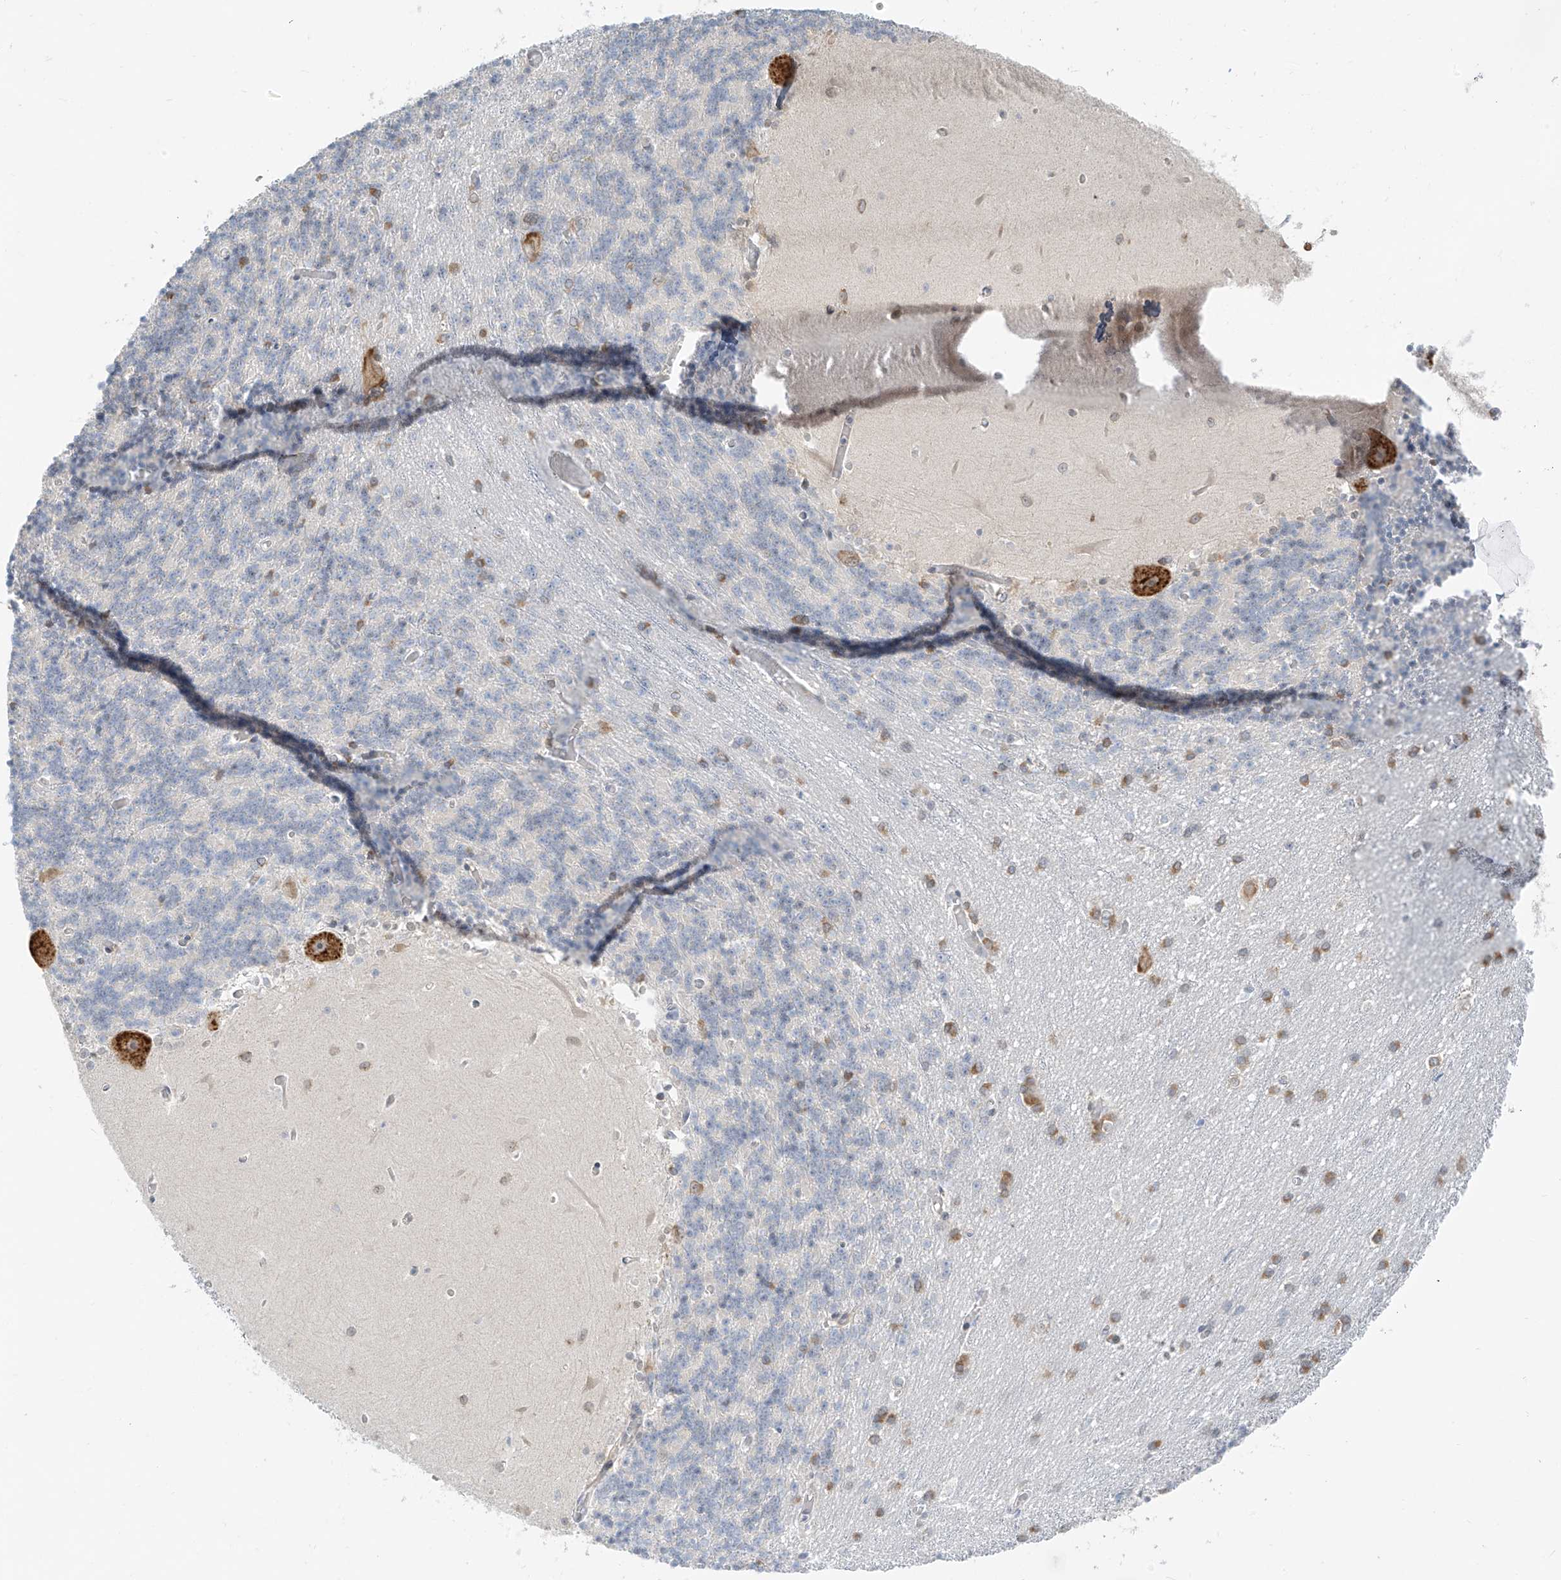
{"staining": {"intensity": "negative", "quantity": "none", "location": "none"}, "tissue": "cerebellum", "cell_type": "Cells in granular layer", "image_type": "normal", "snomed": [{"axis": "morphology", "description": "Normal tissue, NOS"}, {"axis": "topography", "description": "Cerebellum"}], "caption": "Cells in granular layer show no significant expression in benign cerebellum. (DAB (3,3'-diaminobenzidine) immunohistochemistry visualized using brightfield microscopy, high magnification).", "gene": "C2orf42", "patient": {"sex": "male", "age": 37}}